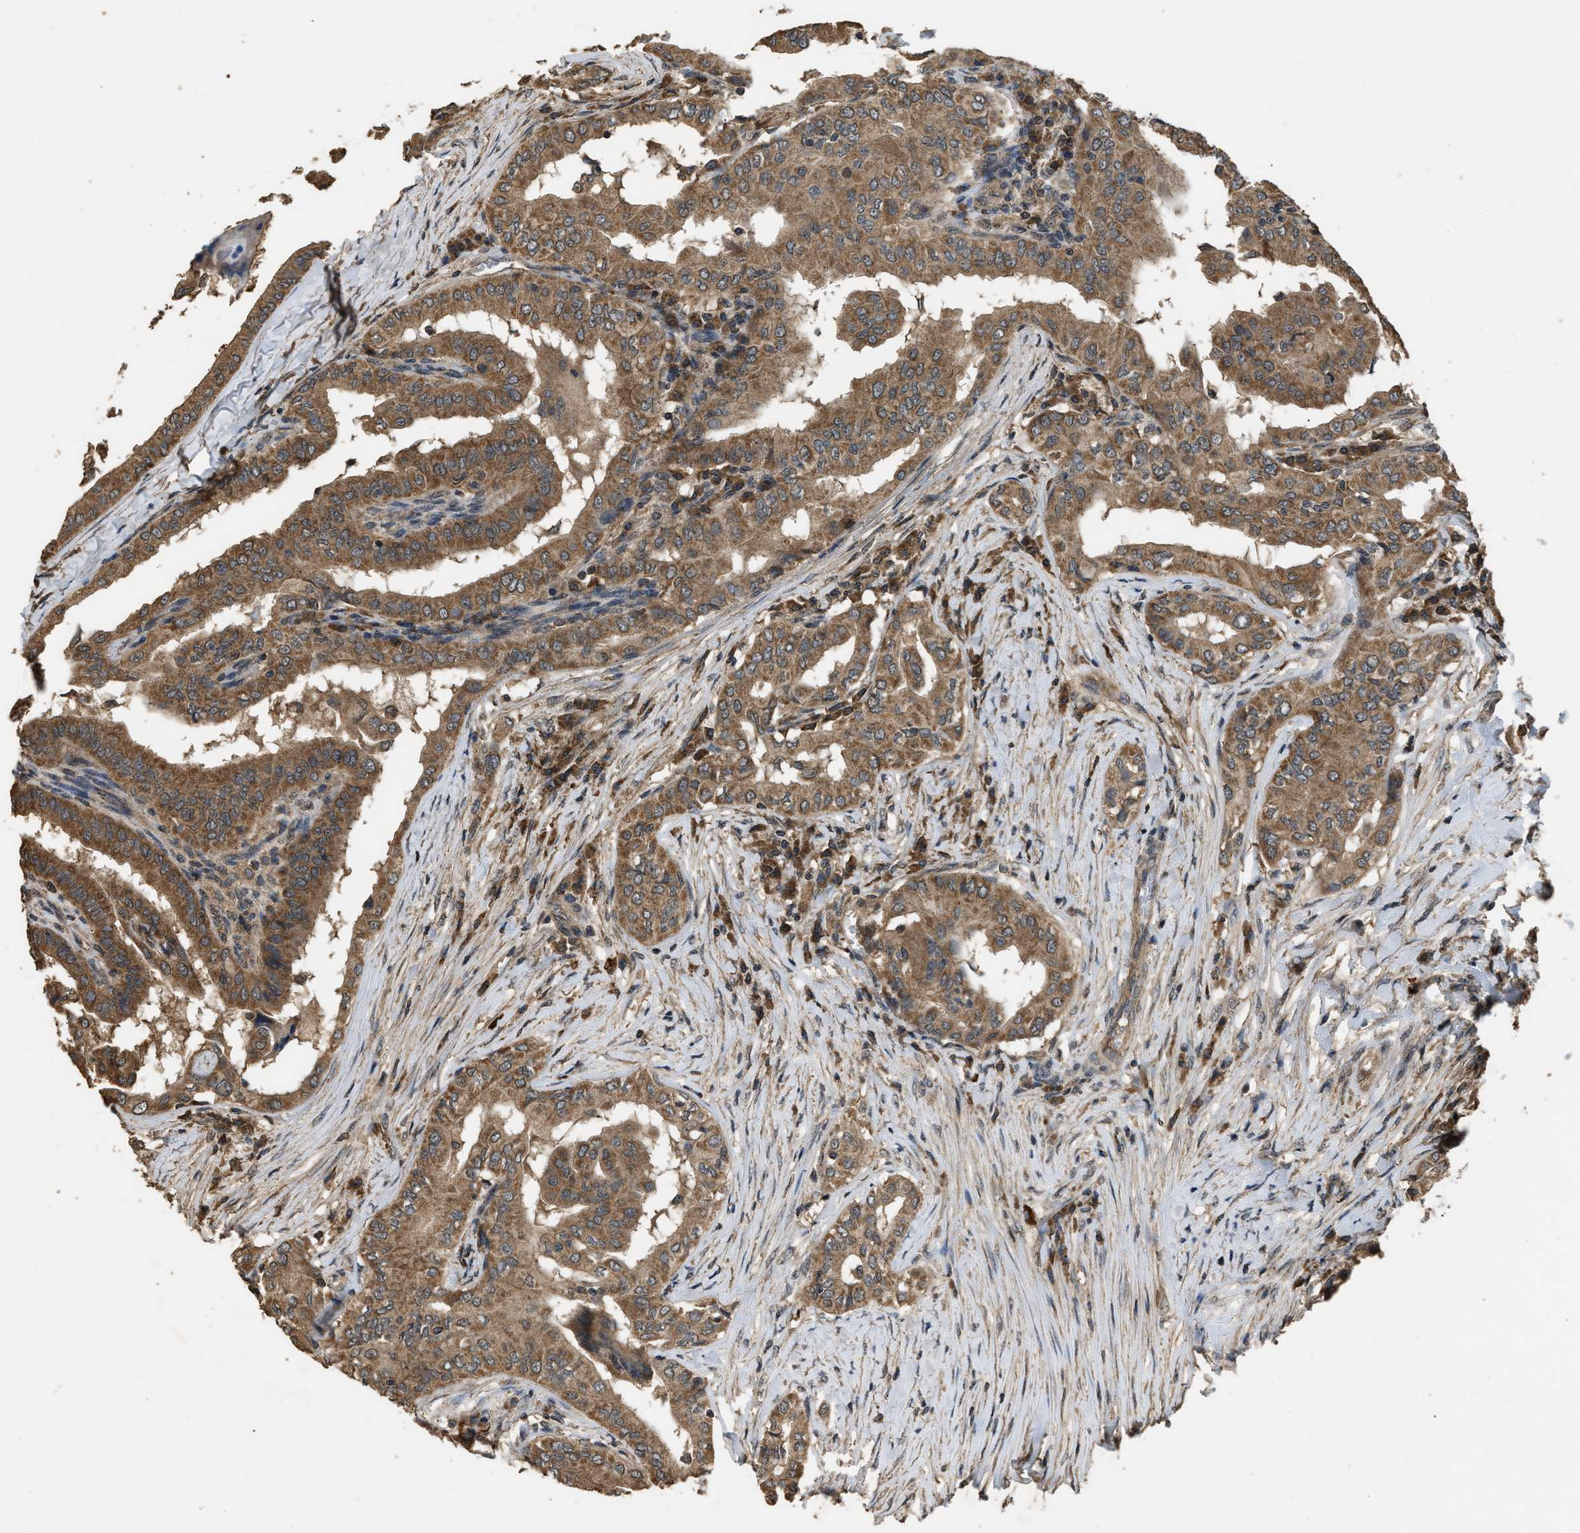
{"staining": {"intensity": "moderate", "quantity": ">75%", "location": "cytoplasmic/membranous"}, "tissue": "thyroid cancer", "cell_type": "Tumor cells", "image_type": "cancer", "snomed": [{"axis": "morphology", "description": "Papillary adenocarcinoma, NOS"}, {"axis": "topography", "description": "Thyroid gland"}], "caption": "The immunohistochemical stain shows moderate cytoplasmic/membranous expression in tumor cells of thyroid papillary adenocarcinoma tissue. The staining is performed using DAB (3,3'-diaminobenzidine) brown chromogen to label protein expression. The nuclei are counter-stained blue using hematoxylin.", "gene": "DENND6B", "patient": {"sex": "male", "age": 33}}